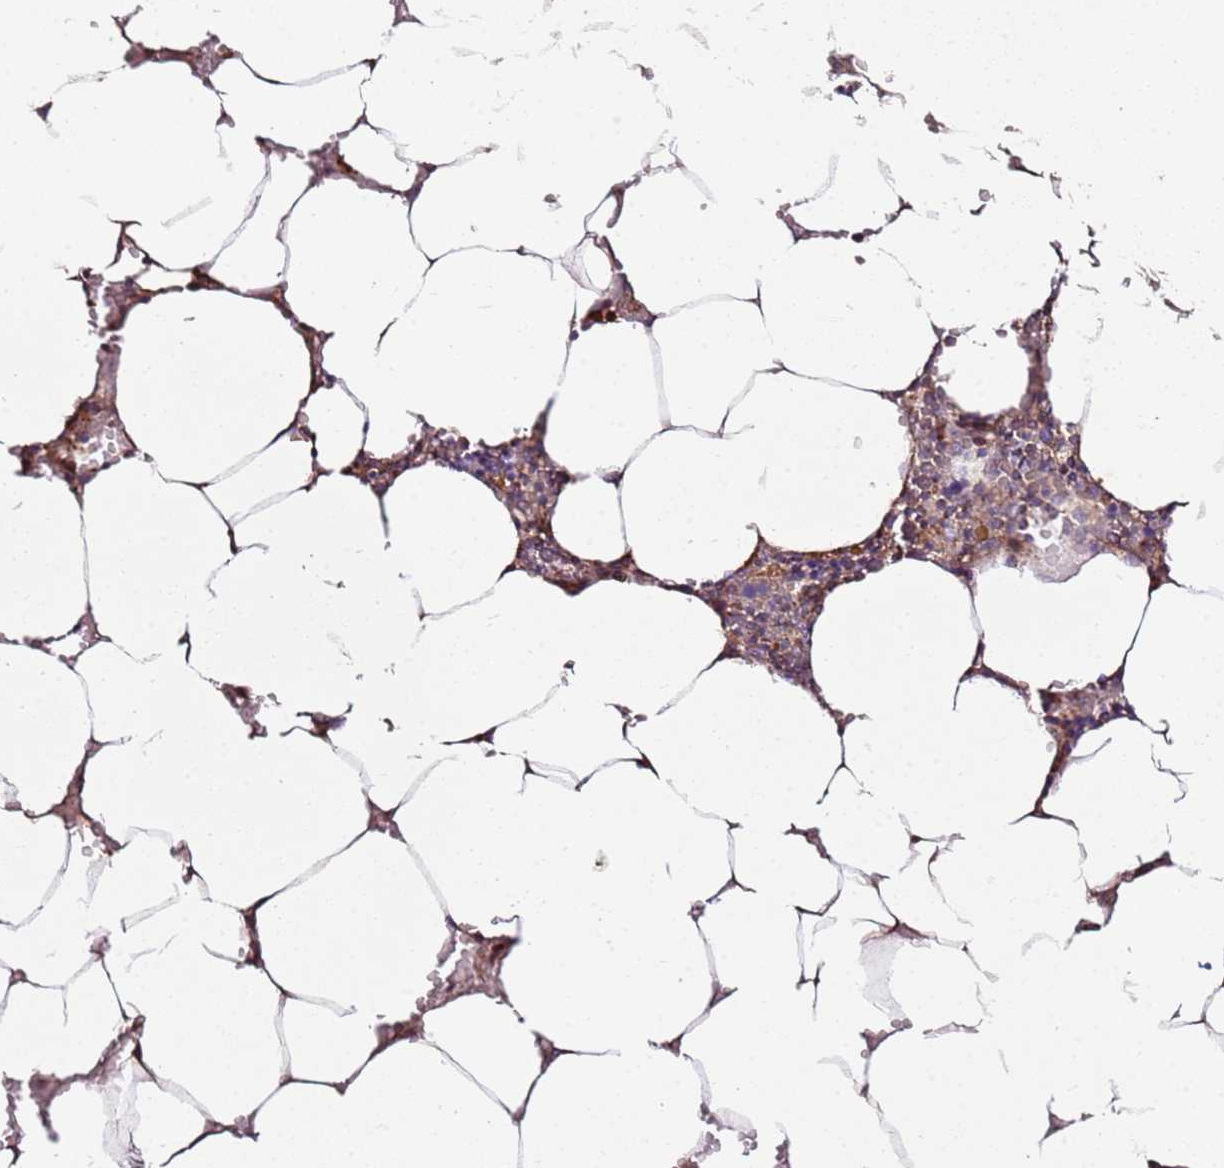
{"staining": {"intensity": "moderate", "quantity": "<25%", "location": "cytoplasmic/membranous"}, "tissue": "bone marrow", "cell_type": "Hematopoietic cells", "image_type": "normal", "snomed": [{"axis": "morphology", "description": "Normal tissue, NOS"}, {"axis": "topography", "description": "Bone marrow"}], "caption": "The histopathology image displays immunohistochemical staining of normal bone marrow. There is moderate cytoplasmic/membranous positivity is appreciated in about <25% of hematopoietic cells. Nuclei are stained in blue.", "gene": "KRTAP21", "patient": {"sex": "male", "age": 70}}